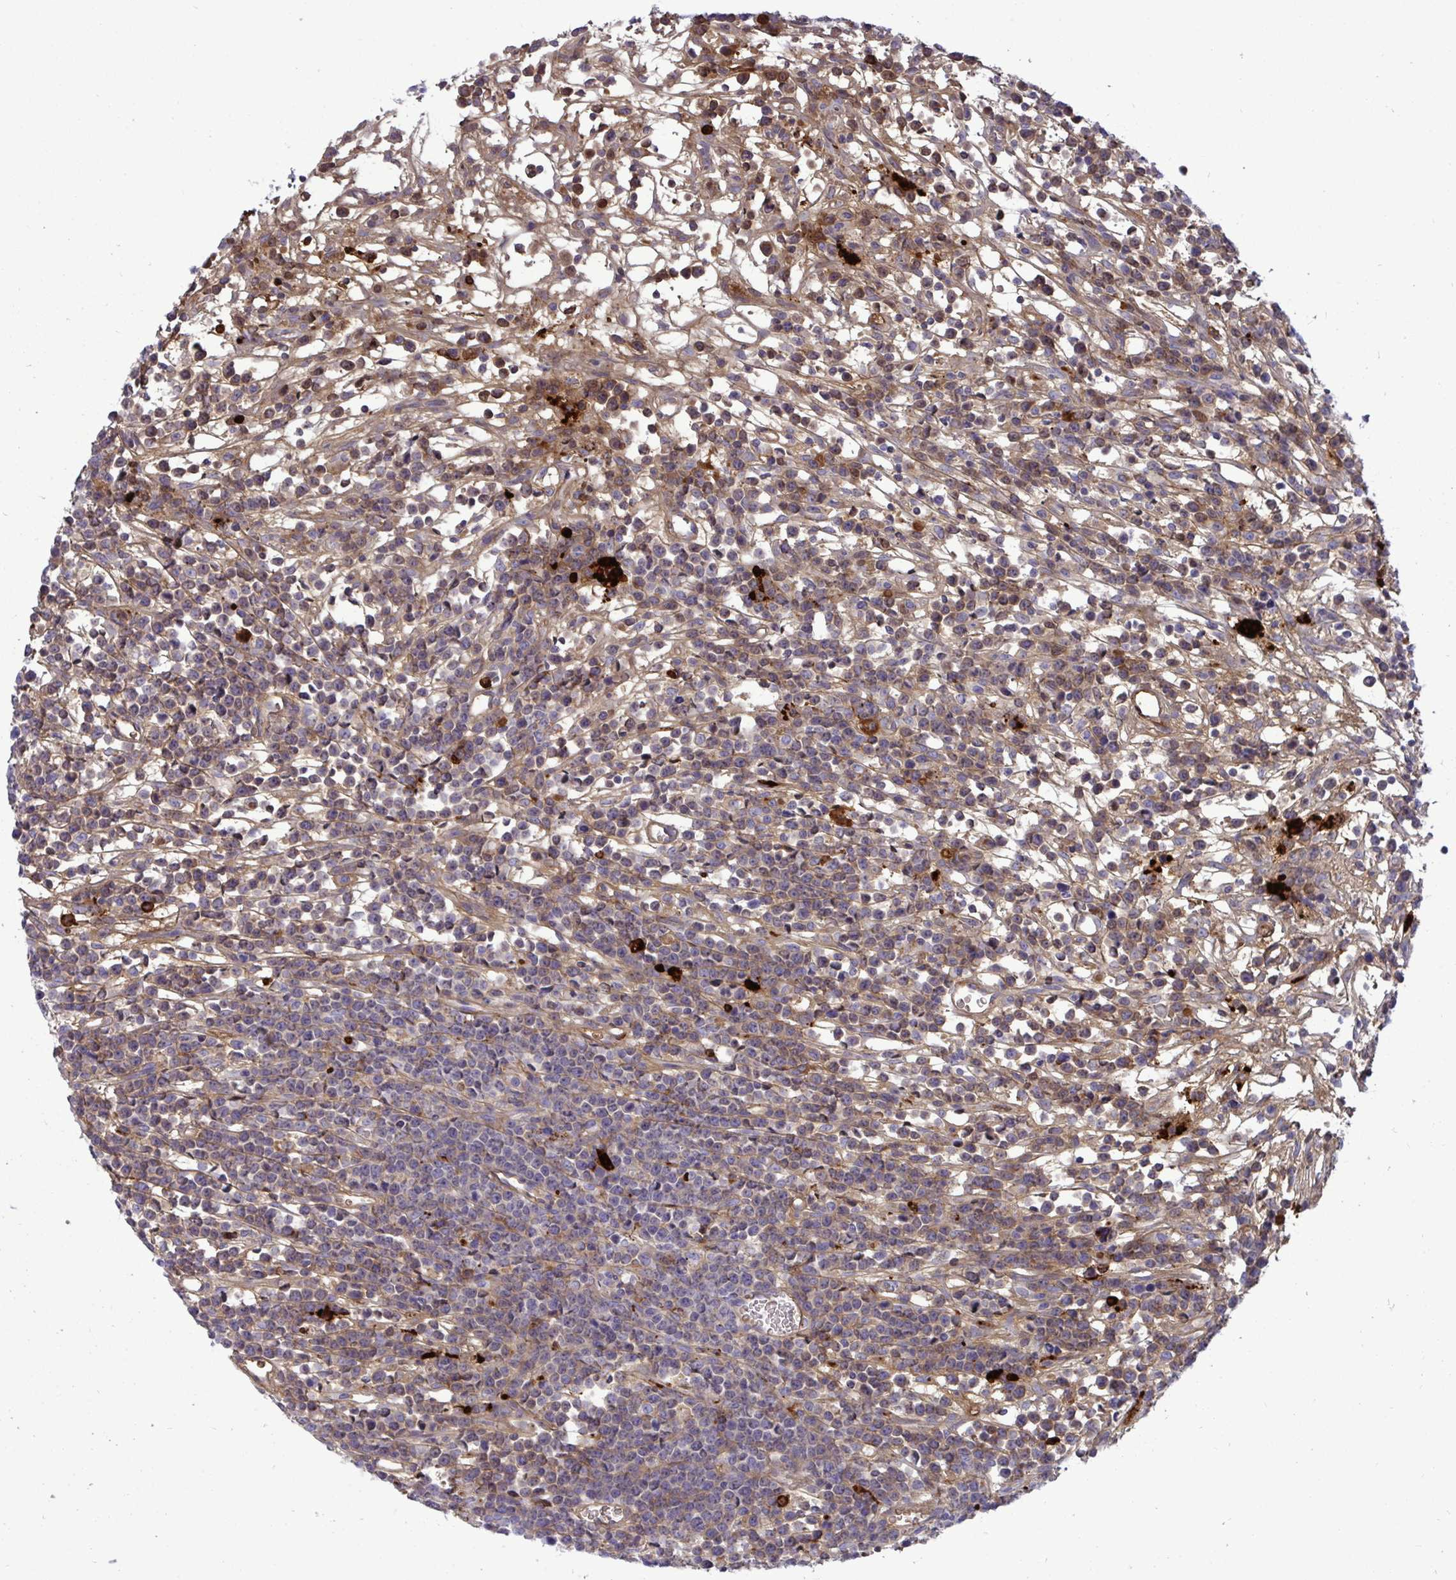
{"staining": {"intensity": "moderate", "quantity": "25%-75%", "location": "cytoplasmic/membranous"}, "tissue": "lymphoma", "cell_type": "Tumor cells", "image_type": "cancer", "snomed": [{"axis": "morphology", "description": "Malignant lymphoma, non-Hodgkin's type, High grade"}, {"axis": "topography", "description": "Ovary"}], "caption": "Immunohistochemical staining of human lymphoma reveals moderate cytoplasmic/membranous protein staining in about 25%-75% of tumor cells.", "gene": "F2", "patient": {"sex": "female", "age": 56}}